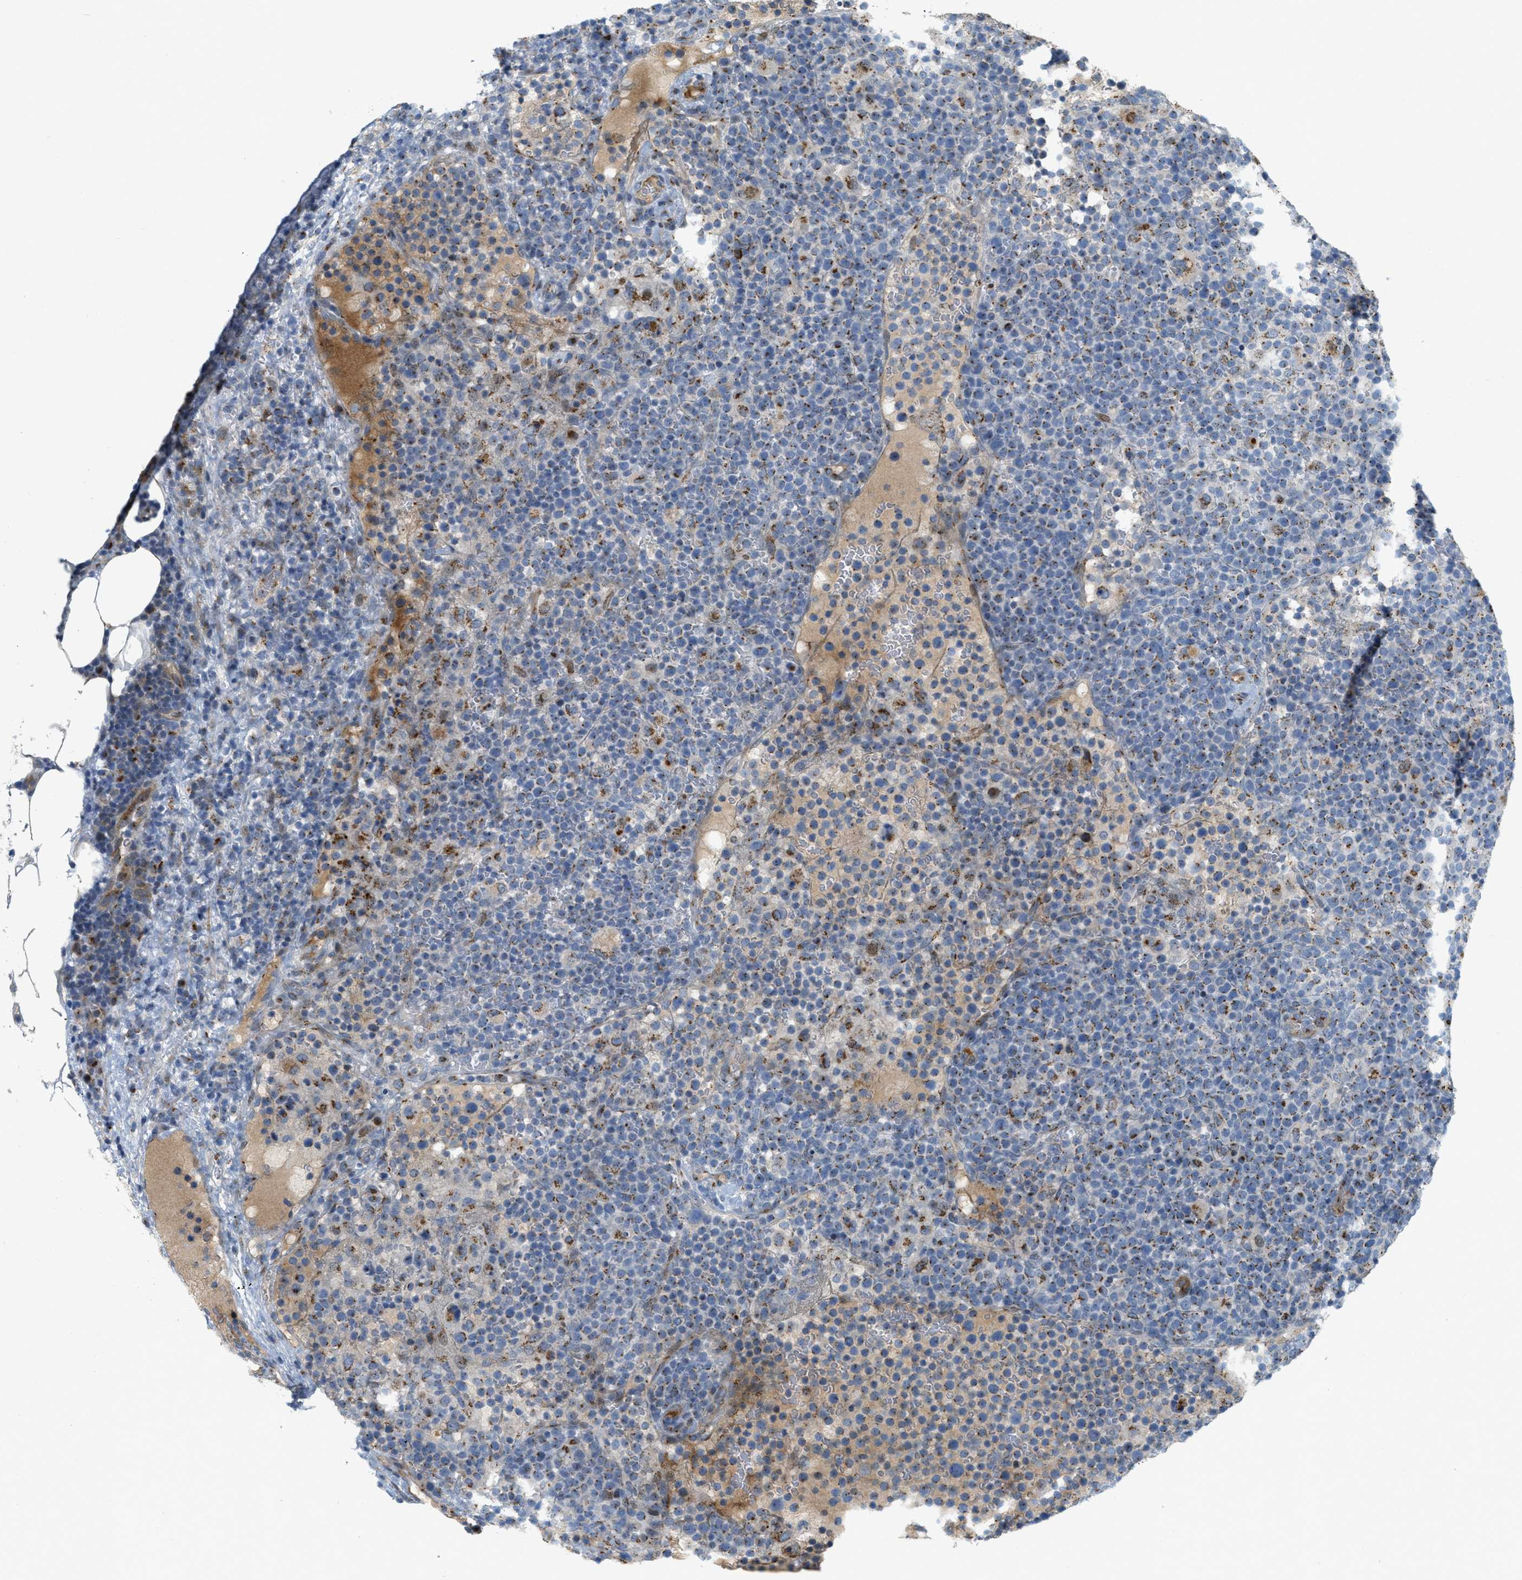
{"staining": {"intensity": "moderate", "quantity": "25%-75%", "location": "cytoplasmic/membranous"}, "tissue": "lymphoma", "cell_type": "Tumor cells", "image_type": "cancer", "snomed": [{"axis": "morphology", "description": "Malignant lymphoma, non-Hodgkin's type, High grade"}, {"axis": "topography", "description": "Lymph node"}], "caption": "DAB immunohistochemical staining of malignant lymphoma, non-Hodgkin's type (high-grade) shows moderate cytoplasmic/membranous protein positivity in approximately 25%-75% of tumor cells. The protein of interest is shown in brown color, while the nuclei are stained blue.", "gene": "ZFPL1", "patient": {"sex": "male", "age": 61}}